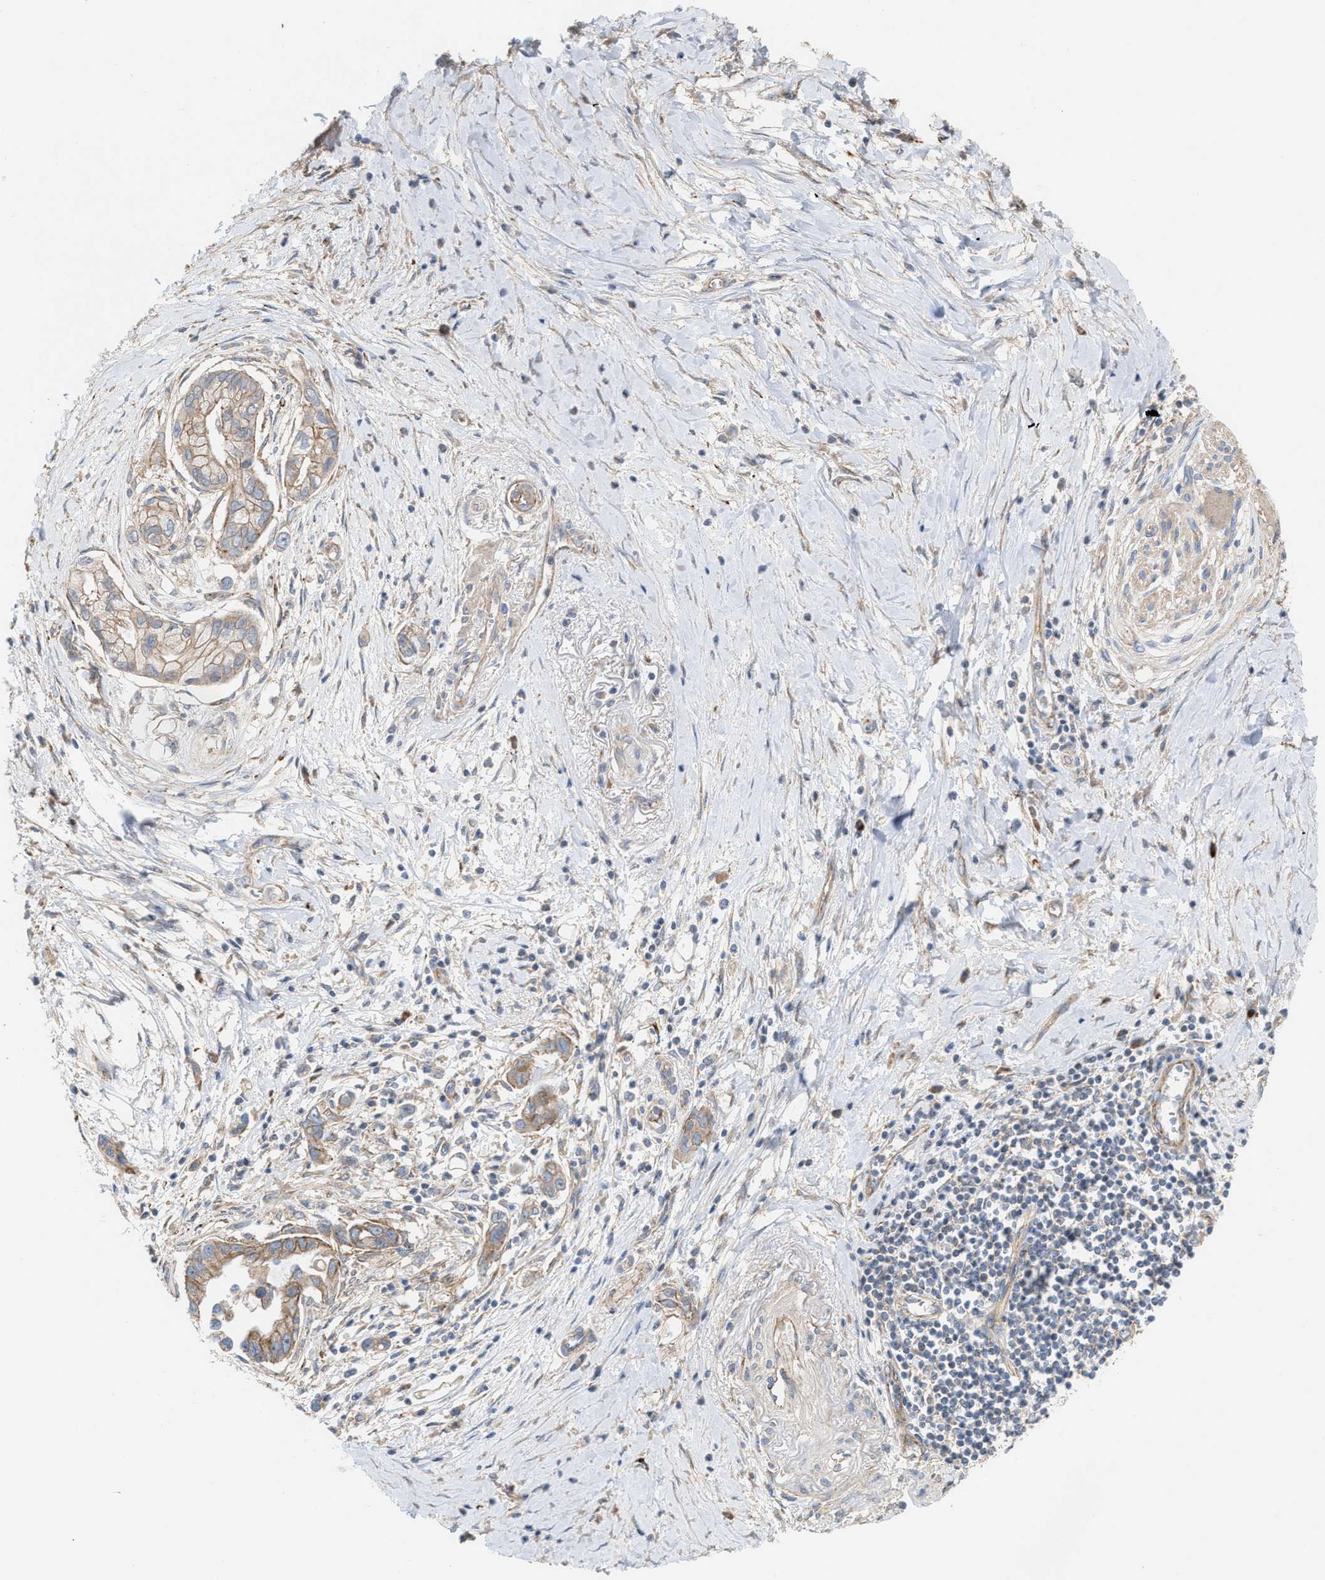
{"staining": {"intensity": "weak", "quantity": ">75%", "location": "cytoplasmic/membranous"}, "tissue": "pancreatic cancer", "cell_type": "Tumor cells", "image_type": "cancer", "snomed": [{"axis": "morphology", "description": "Adenocarcinoma, NOS"}, {"axis": "topography", "description": "Pancreas"}], "caption": "Pancreatic cancer stained for a protein (brown) reveals weak cytoplasmic/membranous positive positivity in approximately >75% of tumor cells.", "gene": "OXSM", "patient": {"sex": "male", "age": 59}}